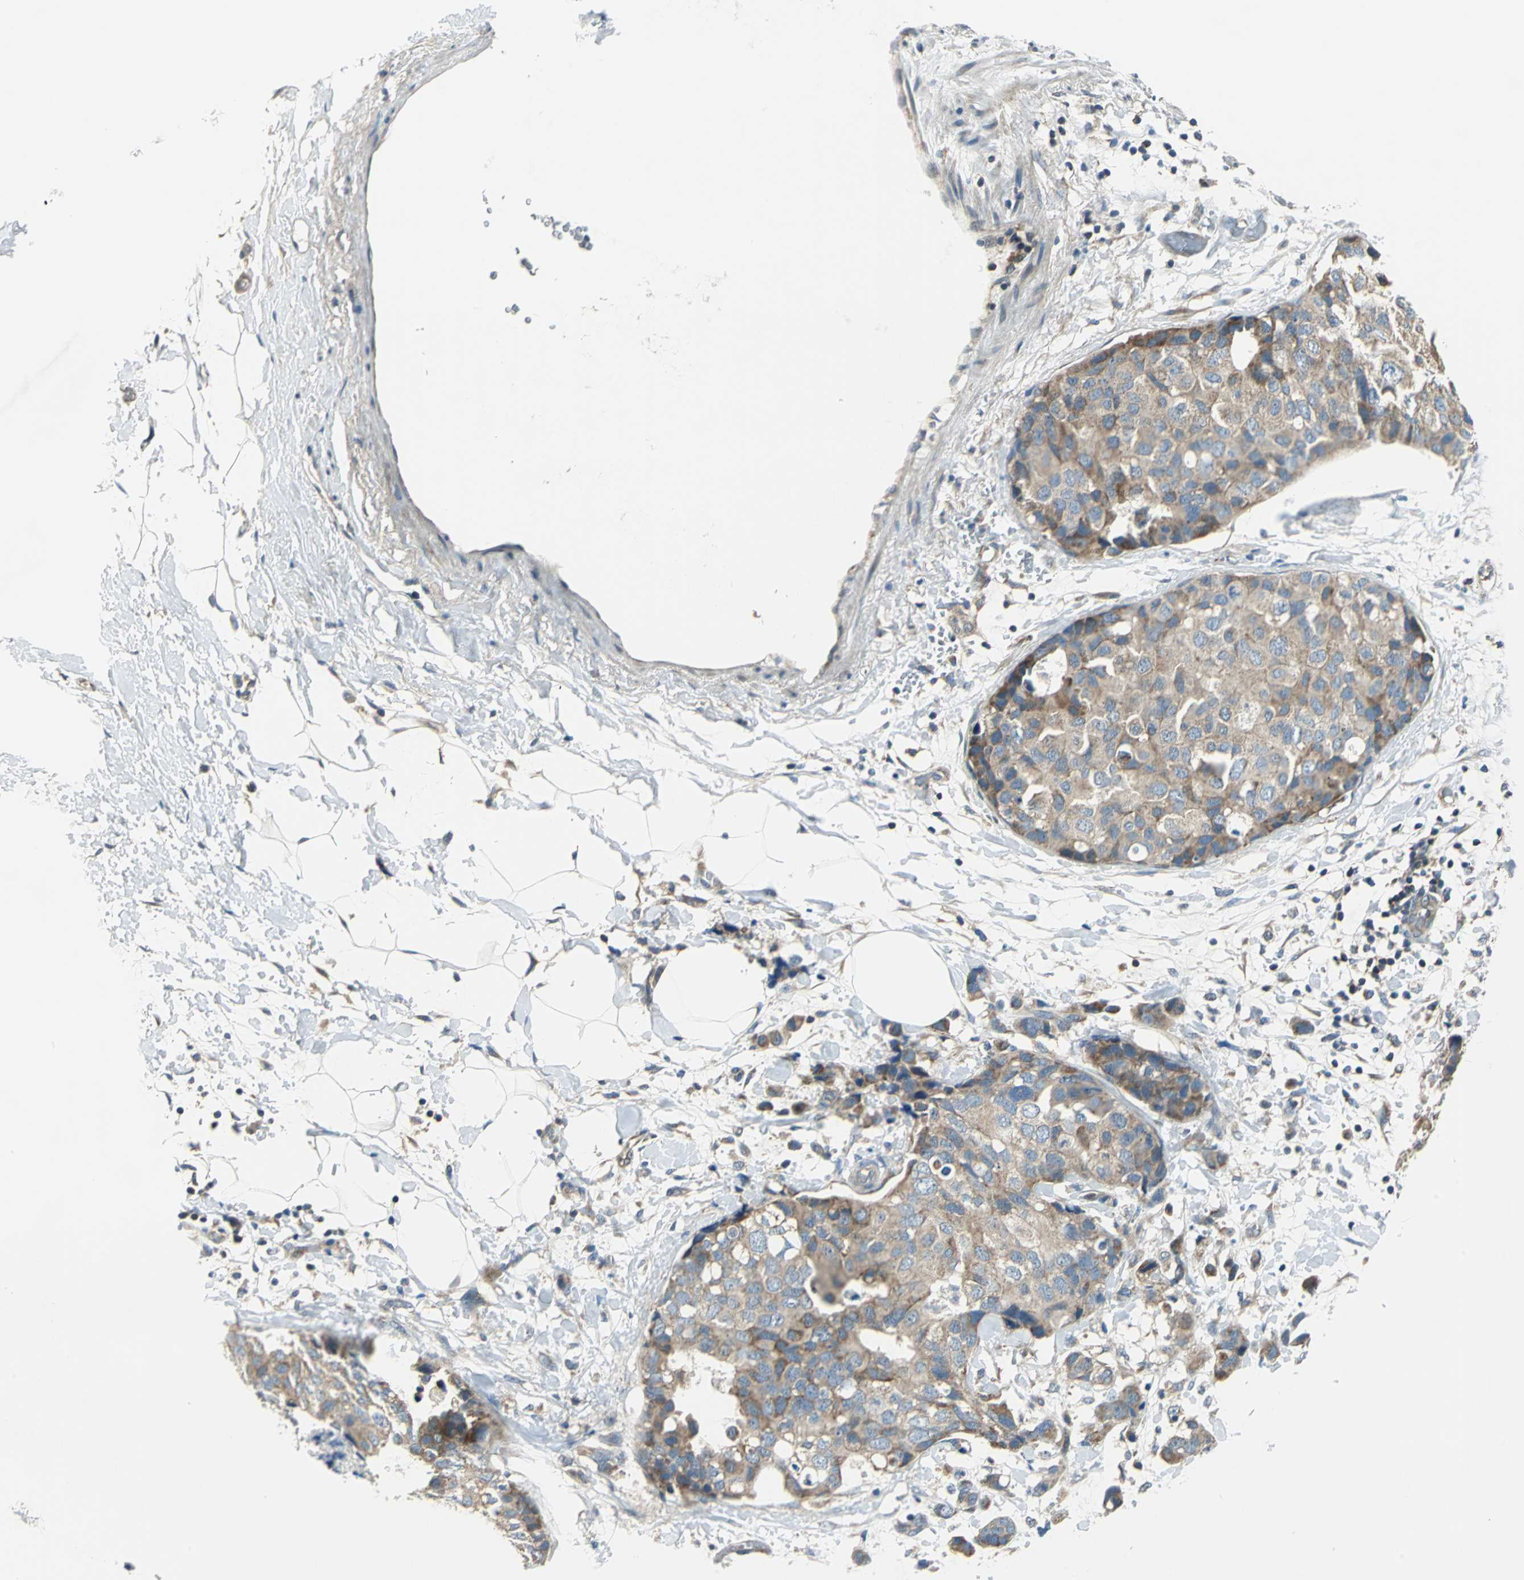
{"staining": {"intensity": "moderate", "quantity": ">75%", "location": "cytoplasmic/membranous"}, "tissue": "breast cancer", "cell_type": "Tumor cells", "image_type": "cancer", "snomed": [{"axis": "morphology", "description": "Normal tissue, NOS"}, {"axis": "morphology", "description": "Duct carcinoma"}, {"axis": "topography", "description": "Breast"}], "caption": "Breast cancer (invasive ductal carcinoma) was stained to show a protein in brown. There is medium levels of moderate cytoplasmic/membranous positivity in about >75% of tumor cells.", "gene": "TRAK1", "patient": {"sex": "female", "age": 50}}